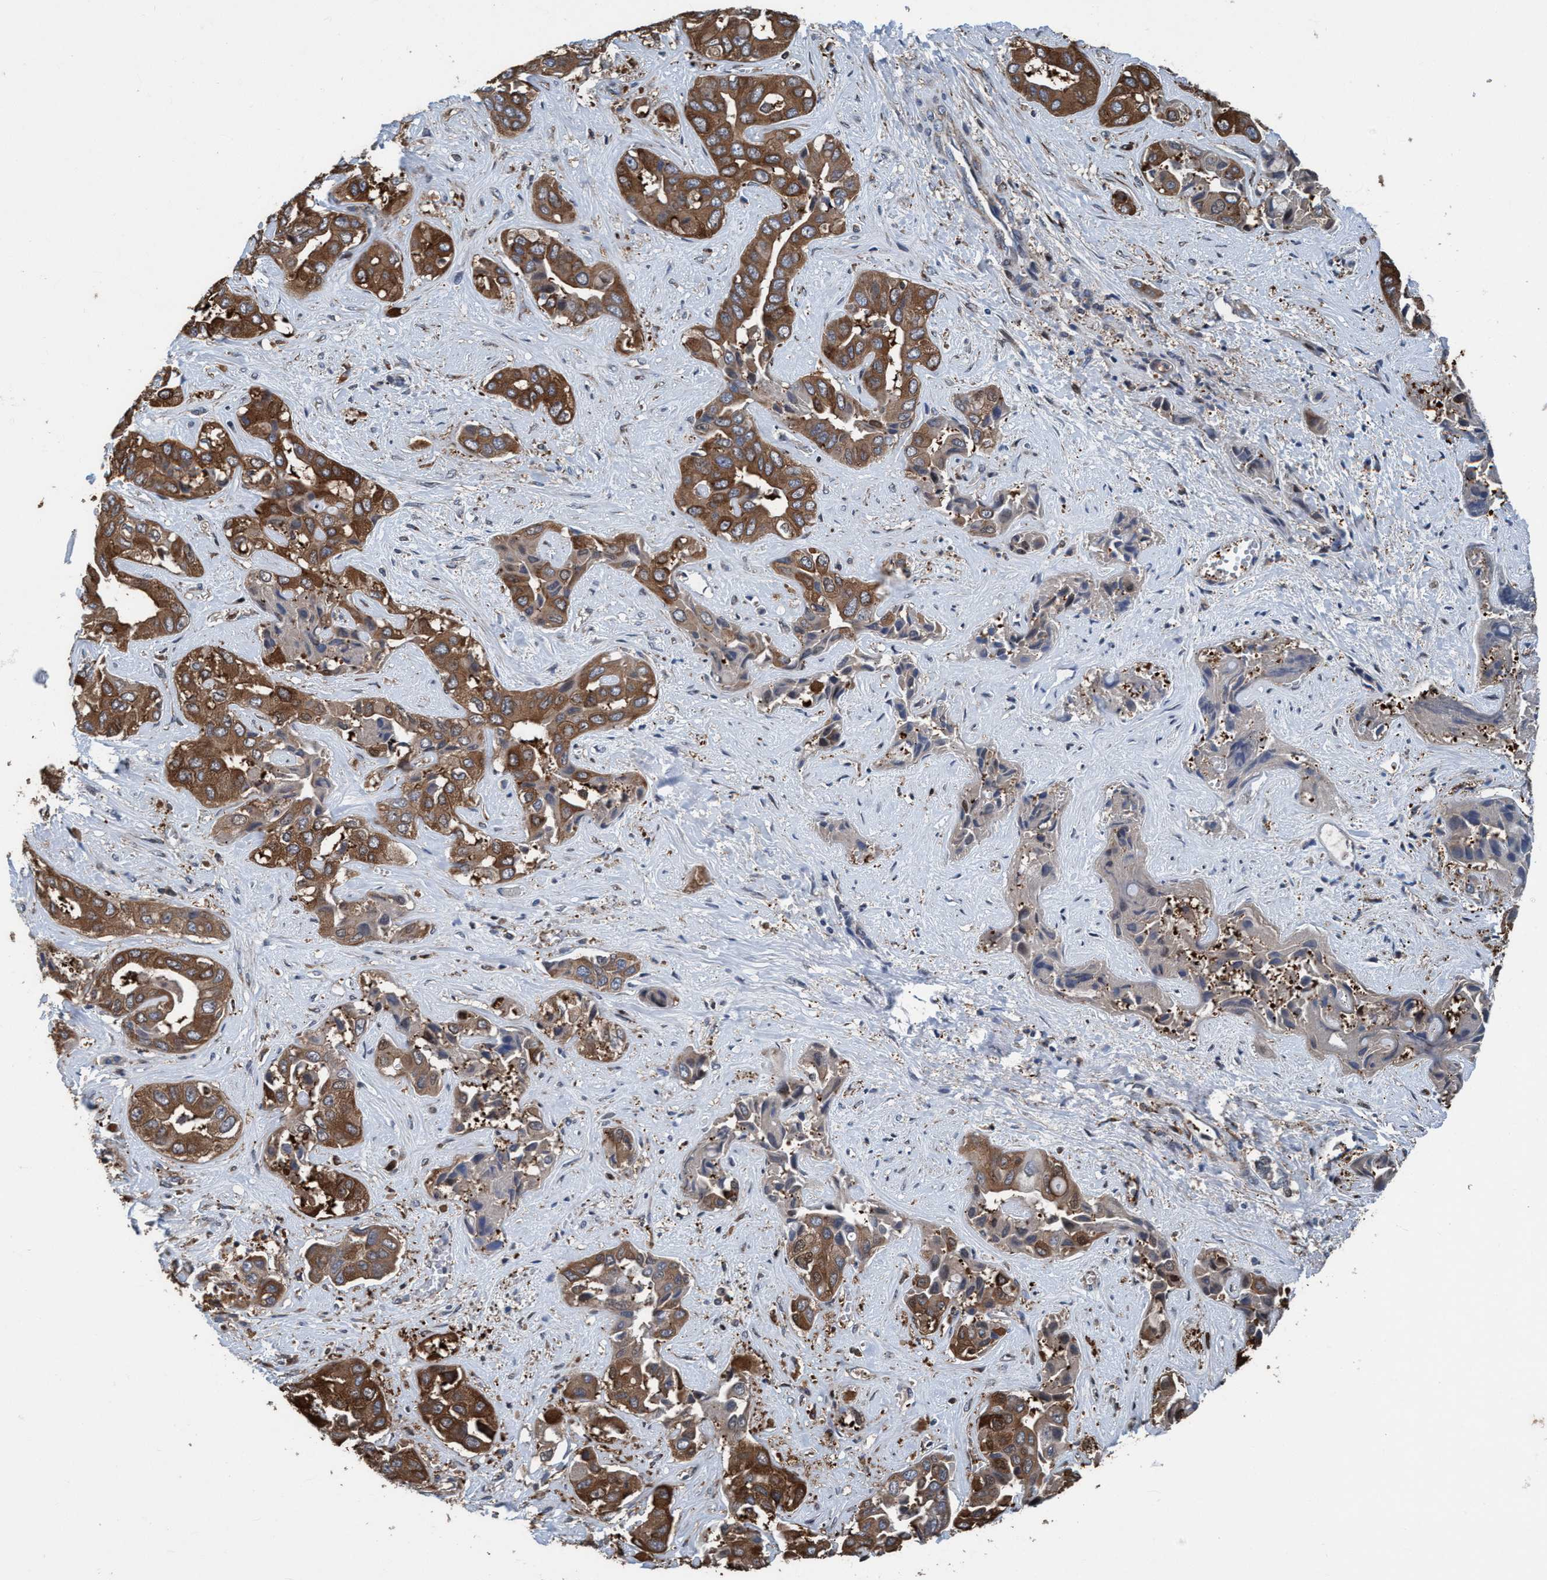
{"staining": {"intensity": "moderate", "quantity": ">75%", "location": "cytoplasmic/membranous"}, "tissue": "liver cancer", "cell_type": "Tumor cells", "image_type": "cancer", "snomed": [{"axis": "morphology", "description": "Cholangiocarcinoma"}, {"axis": "topography", "description": "Liver"}], "caption": "Tumor cells show moderate cytoplasmic/membranous staining in approximately >75% of cells in liver cancer.", "gene": "NMT1", "patient": {"sex": "female", "age": 52}}